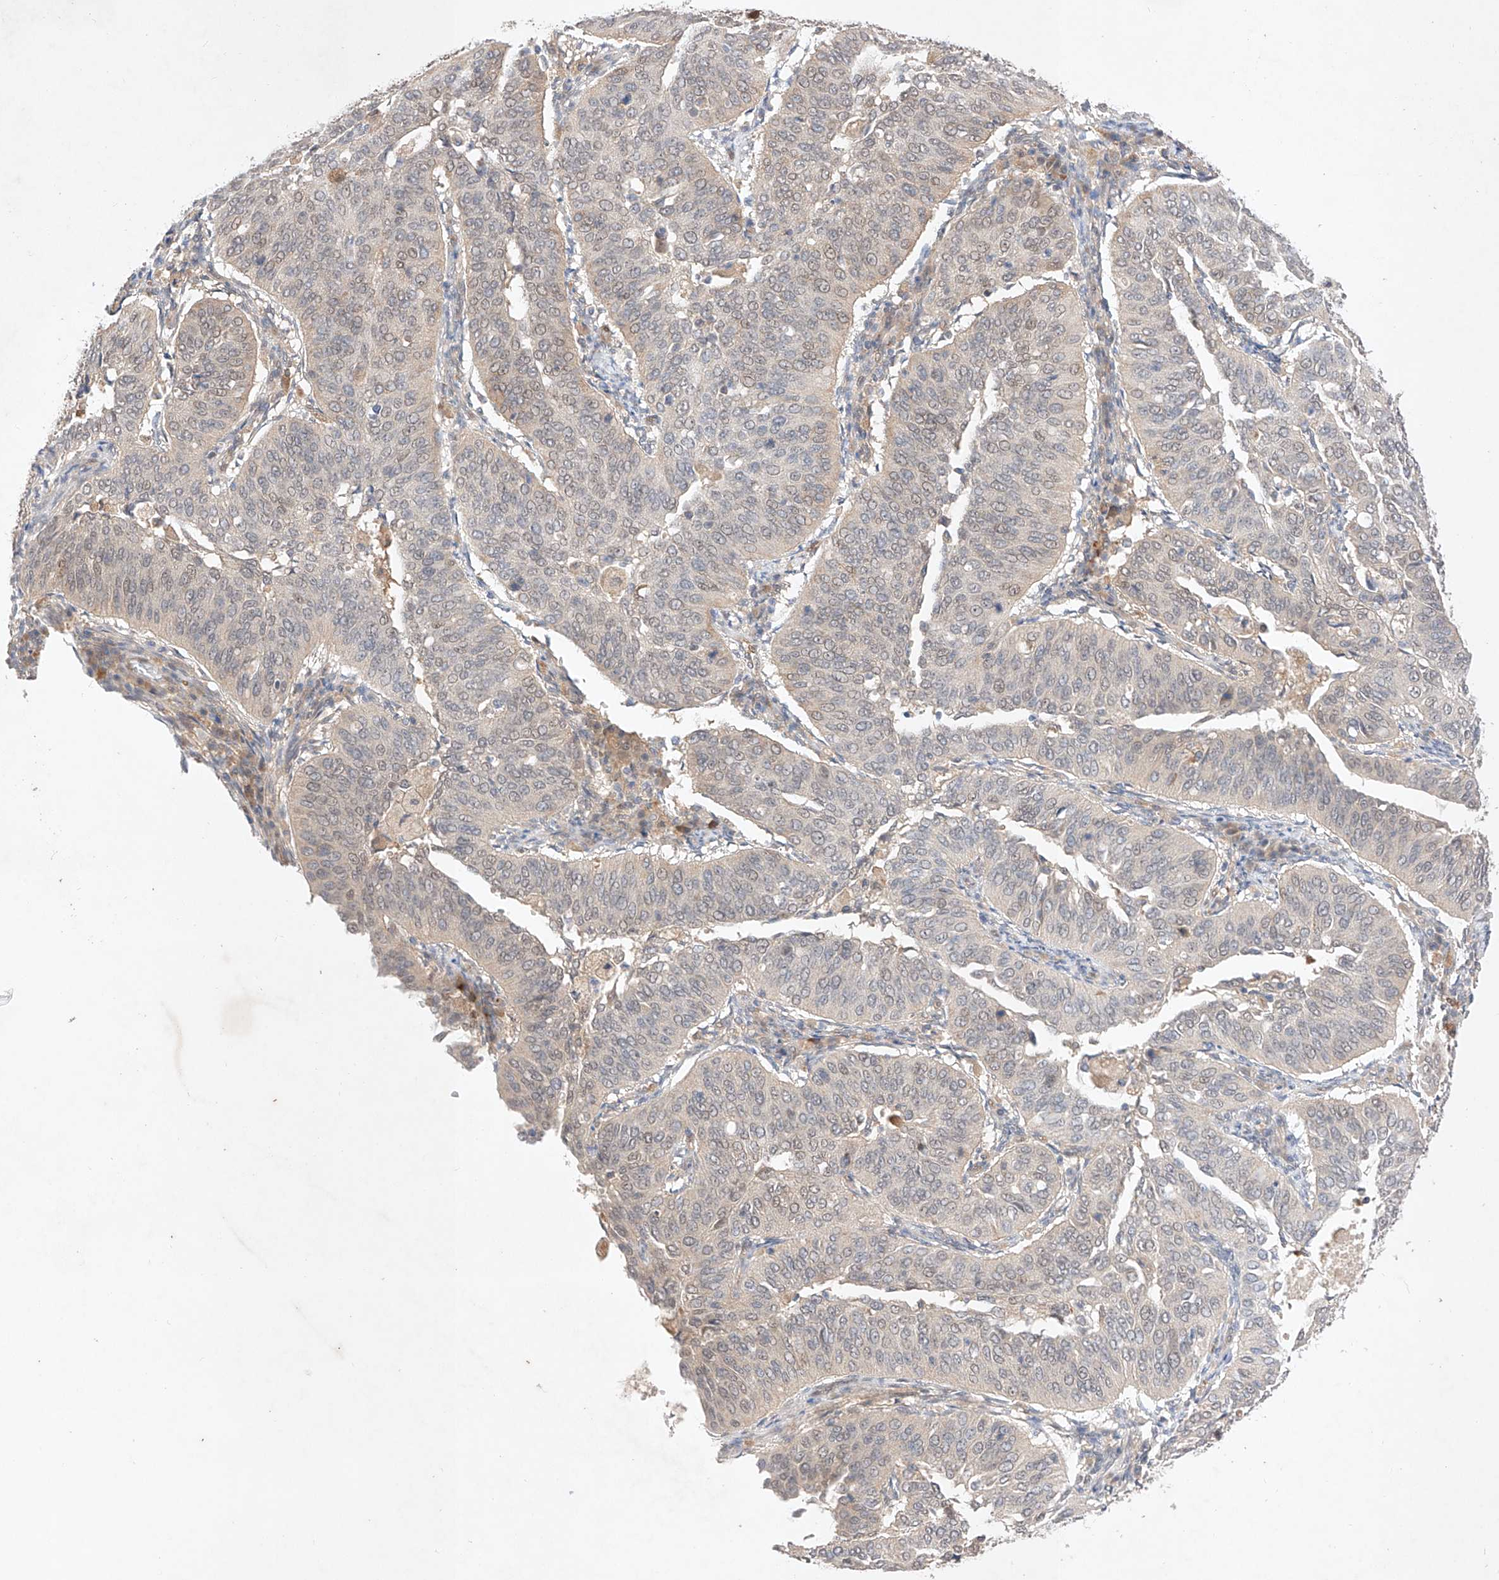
{"staining": {"intensity": "negative", "quantity": "none", "location": "none"}, "tissue": "cervical cancer", "cell_type": "Tumor cells", "image_type": "cancer", "snomed": [{"axis": "morphology", "description": "Normal tissue, NOS"}, {"axis": "morphology", "description": "Squamous cell carcinoma, NOS"}, {"axis": "topography", "description": "Cervix"}], "caption": "This is an IHC histopathology image of cervical cancer (squamous cell carcinoma). There is no expression in tumor cells.", "gene": "ZNF124", "patient": {"sex": "female", "age": 39}}